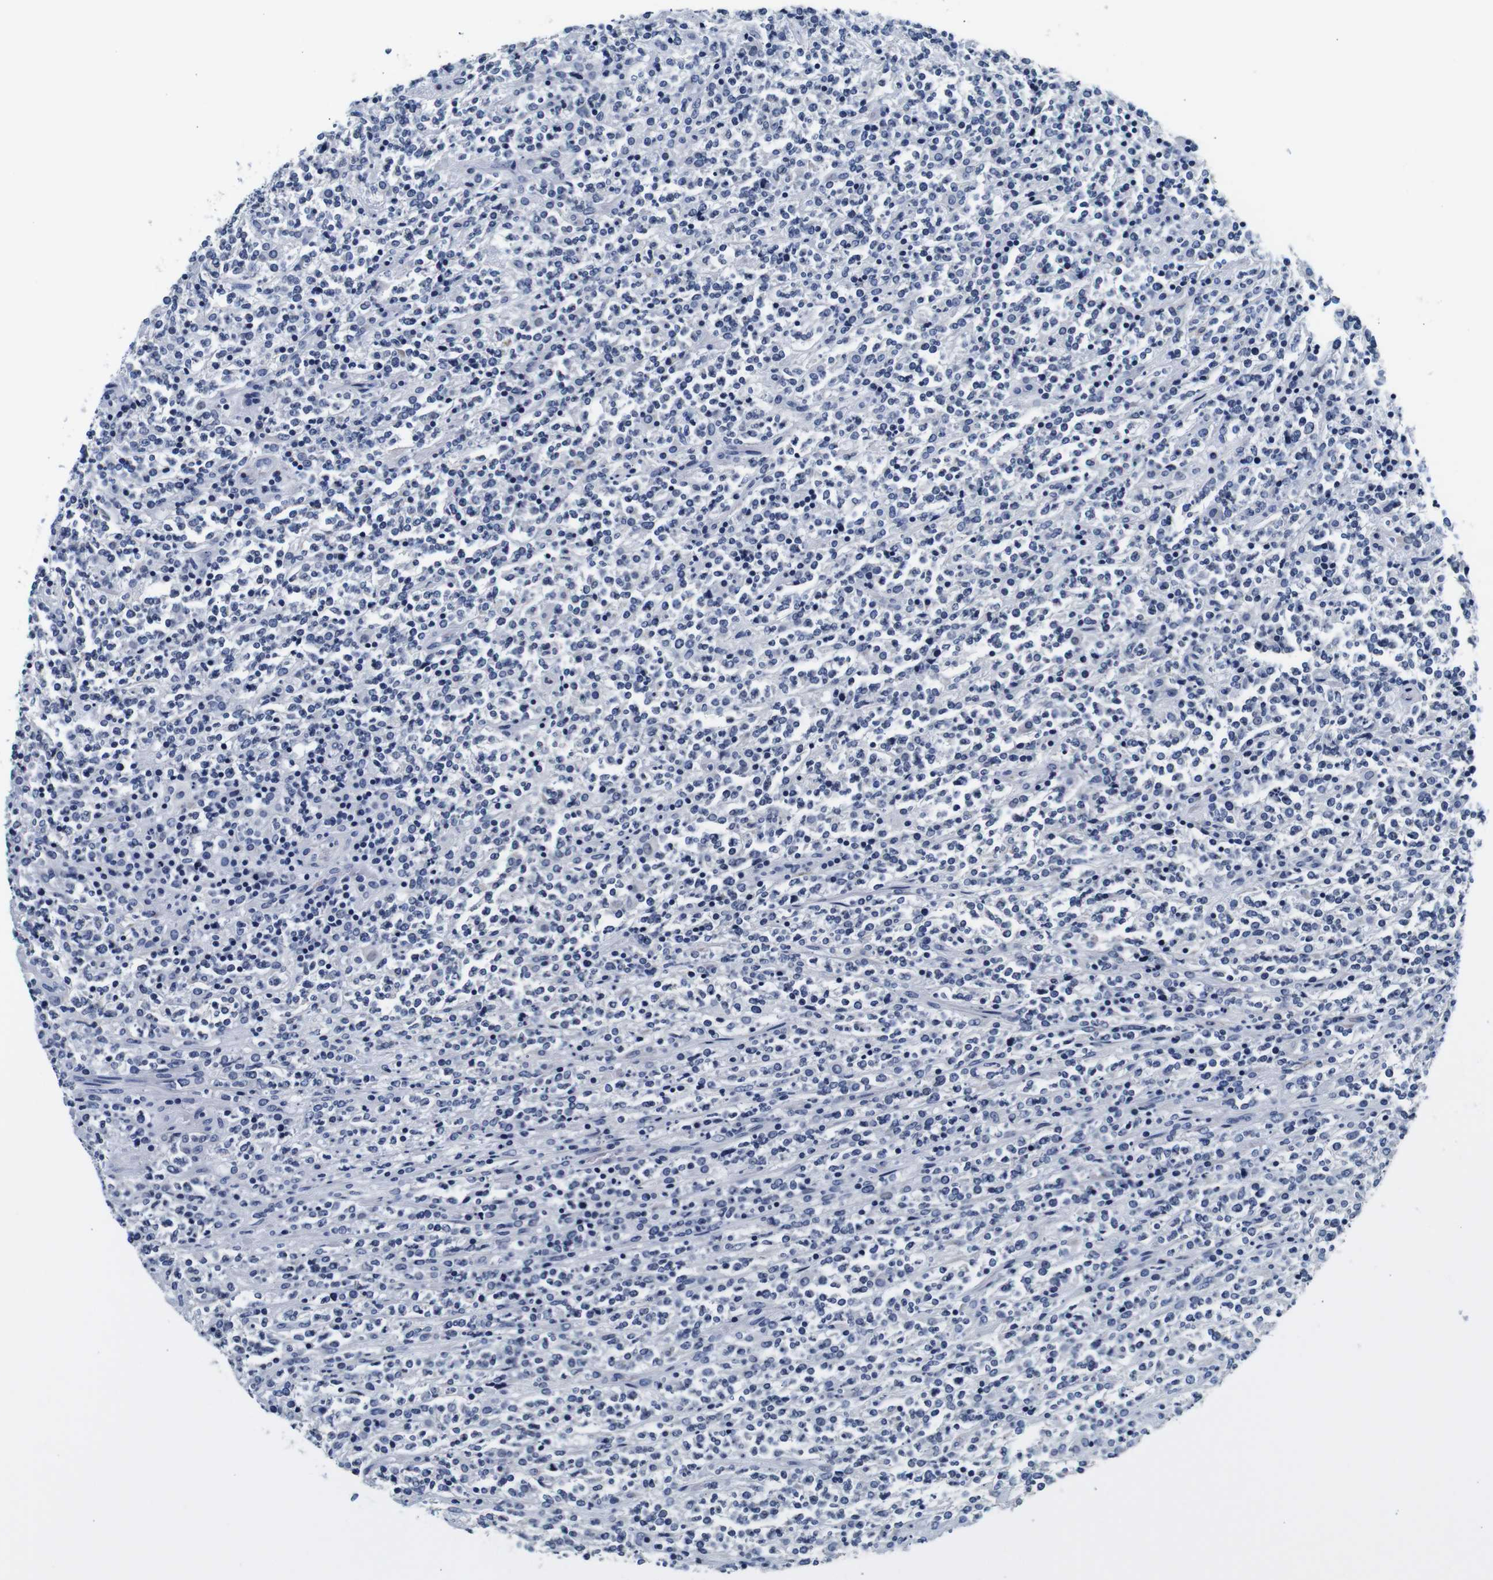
{"staining": {"intensity": "negative", "quantity": "none", "location": "none"}, "tissue": "lymphoma", "cell_type": "Tumor cells", "image_type": "cancer", "snomed": [{"axis": "morphology", "description": "Malignant lymphoma, non-Hodgkin's type, High grade"}, {"axis": "topography", "description": "Soft tissue"}], "caption": "Tumor cells are negative for brown protein staining in lymphoma.", "gene": "GP1BA", "patient": {"sex": "male", "age": 18}}